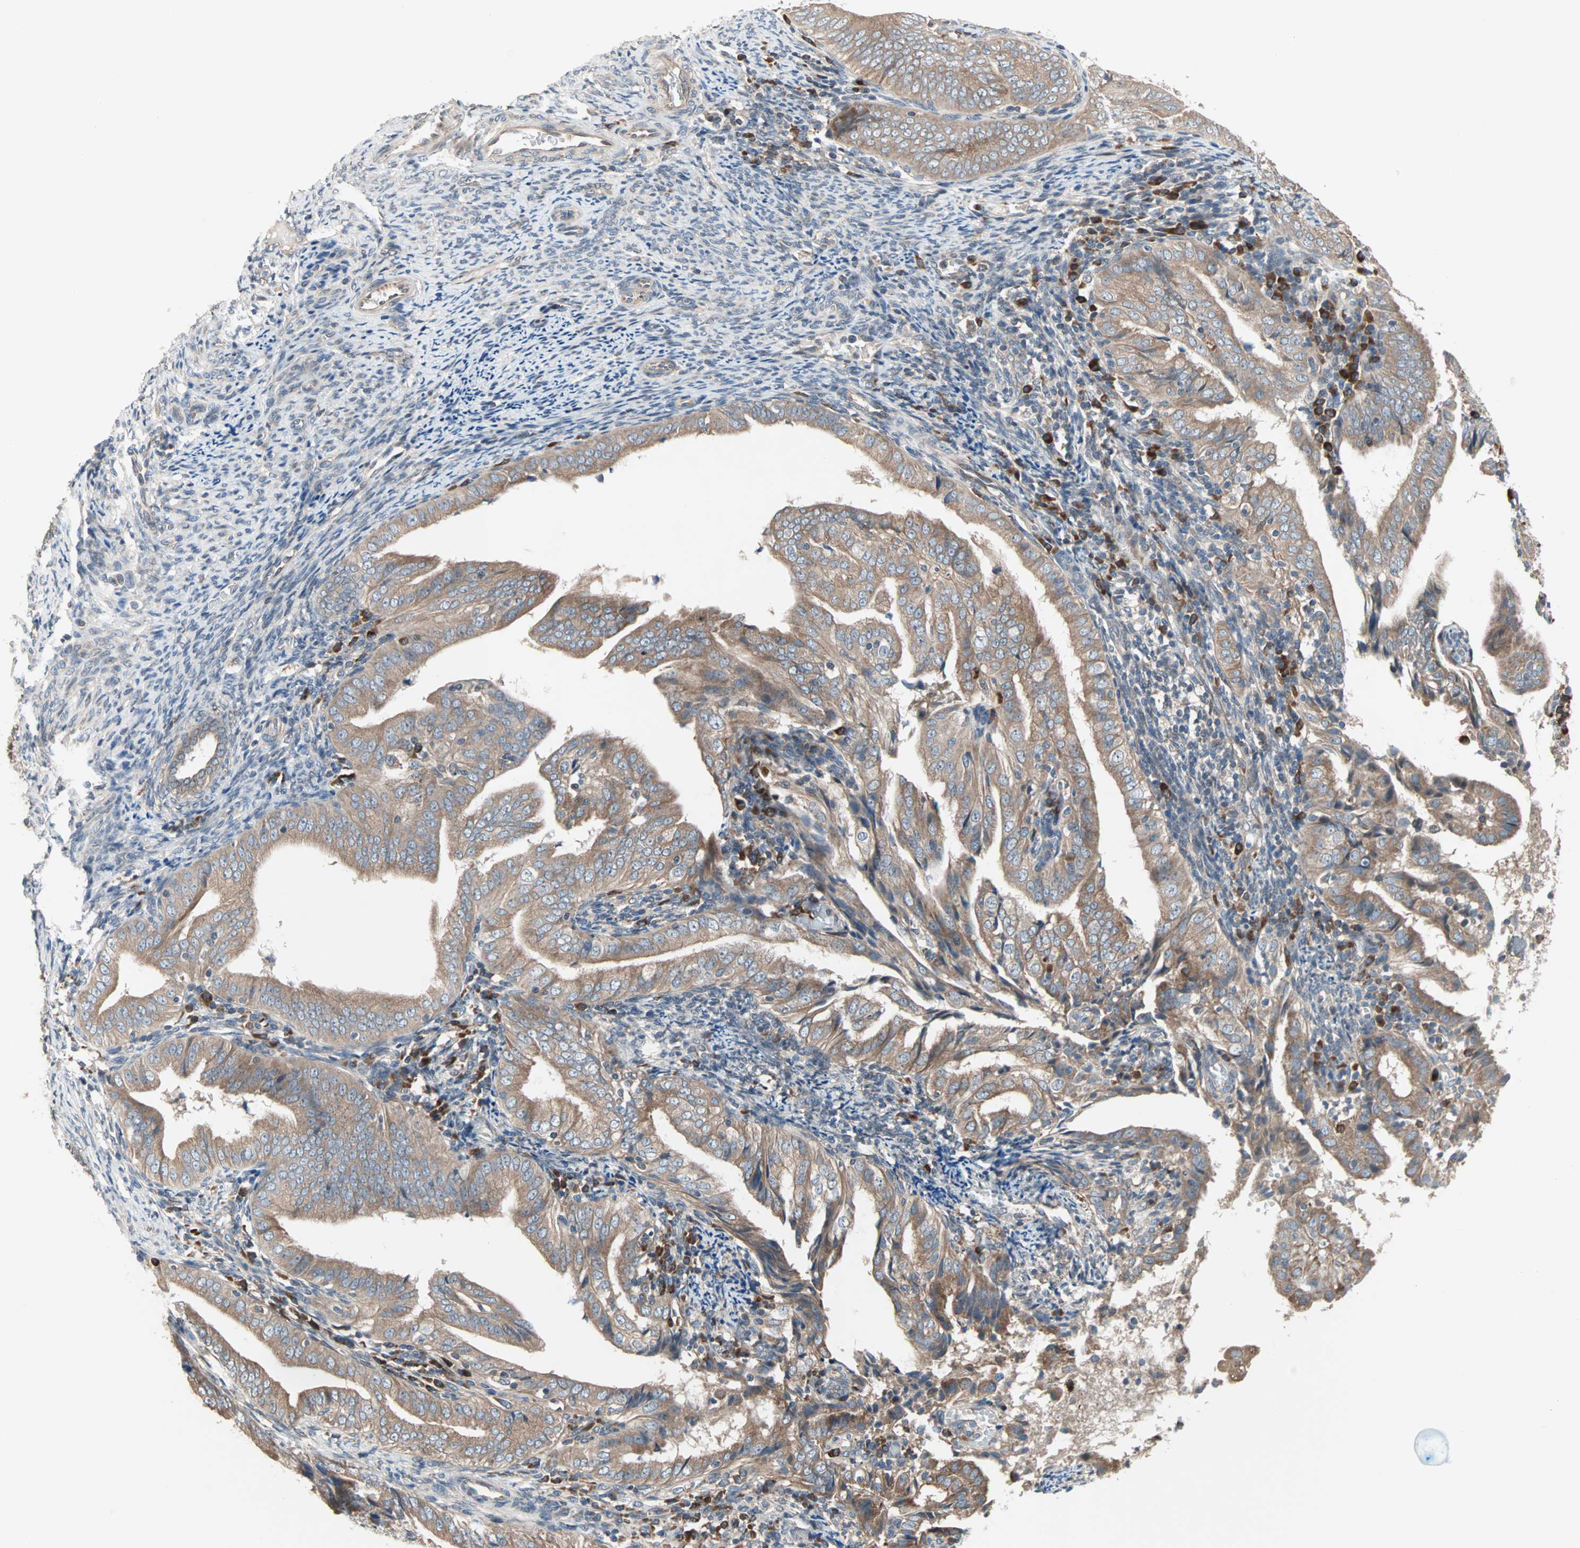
{"staining": {"intensity": "moderate", "quantity": ">75%", "location": "cytoplasmic/membranous"}, "tissue": "endometrial cancer", "cell_type": "Tumor cells", "image_type": "cancer", "snomed": [{"axis": "morphology", "description": "Adenocarcinoma, NOS"}, {"axis": "topography", "description": "Endometrium"}], "caption": "Endometrial cancer was stained to show a protein in brown. There is medium levels of moderate cytoplasmic/membranous staining in approximately >75% of tumor cells.", "gene": "SAR1A", "patient": {"sex": "female", "age": 58}}